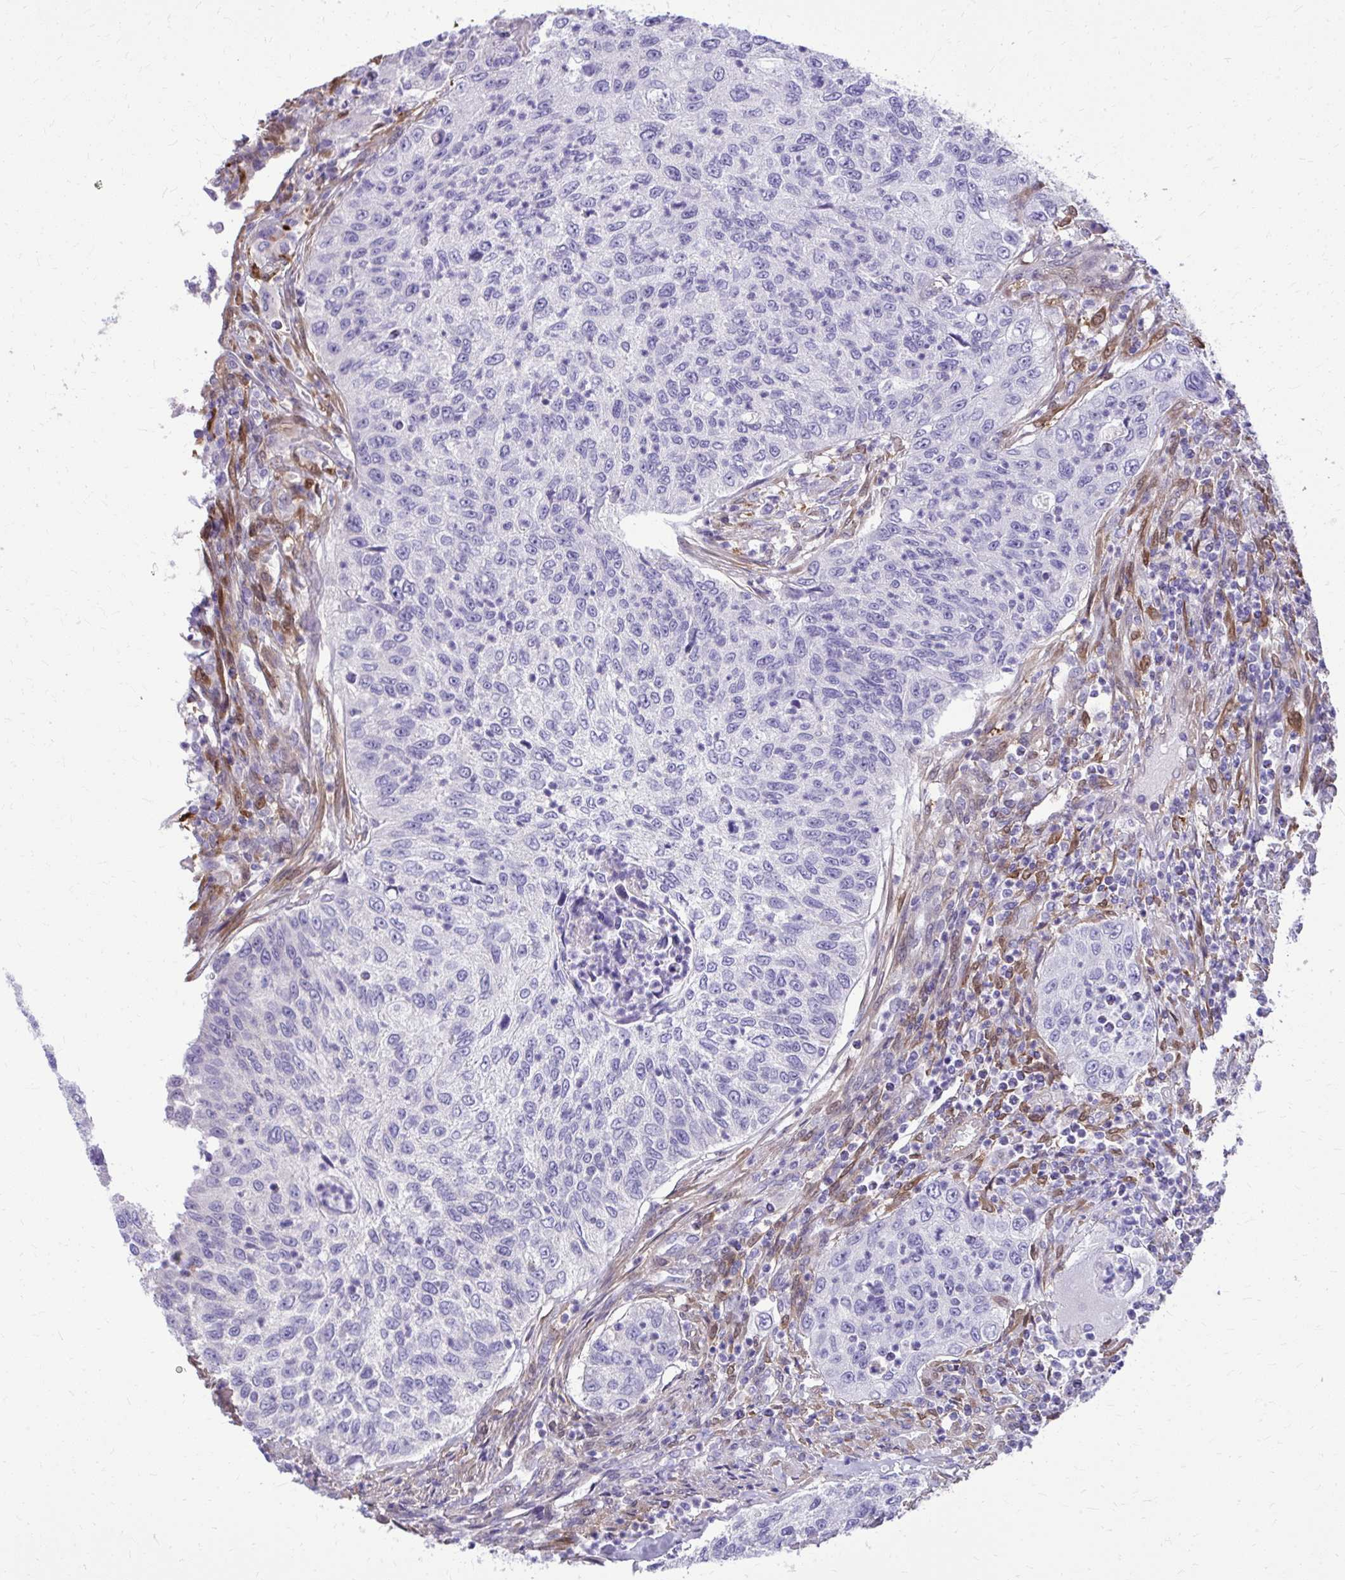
{"staining": {"intensity": "negative", "quantity": "none", "location": "none"}, "tissue": "urothelial cancer", "cell_type": "Tumor cells", "image_type": "cancer", "snomed": [{"axis": "morphology", "description": "Urothelial carcinoma, High grade"}, {"axis": "topography", "description": "Urinary bladder"}], "caption": "Tumor cells show no significant staining in urothelial carcinoma (high-grade).", "gene": "NNMT", "patient": {"sex": "female", "age": 60}}